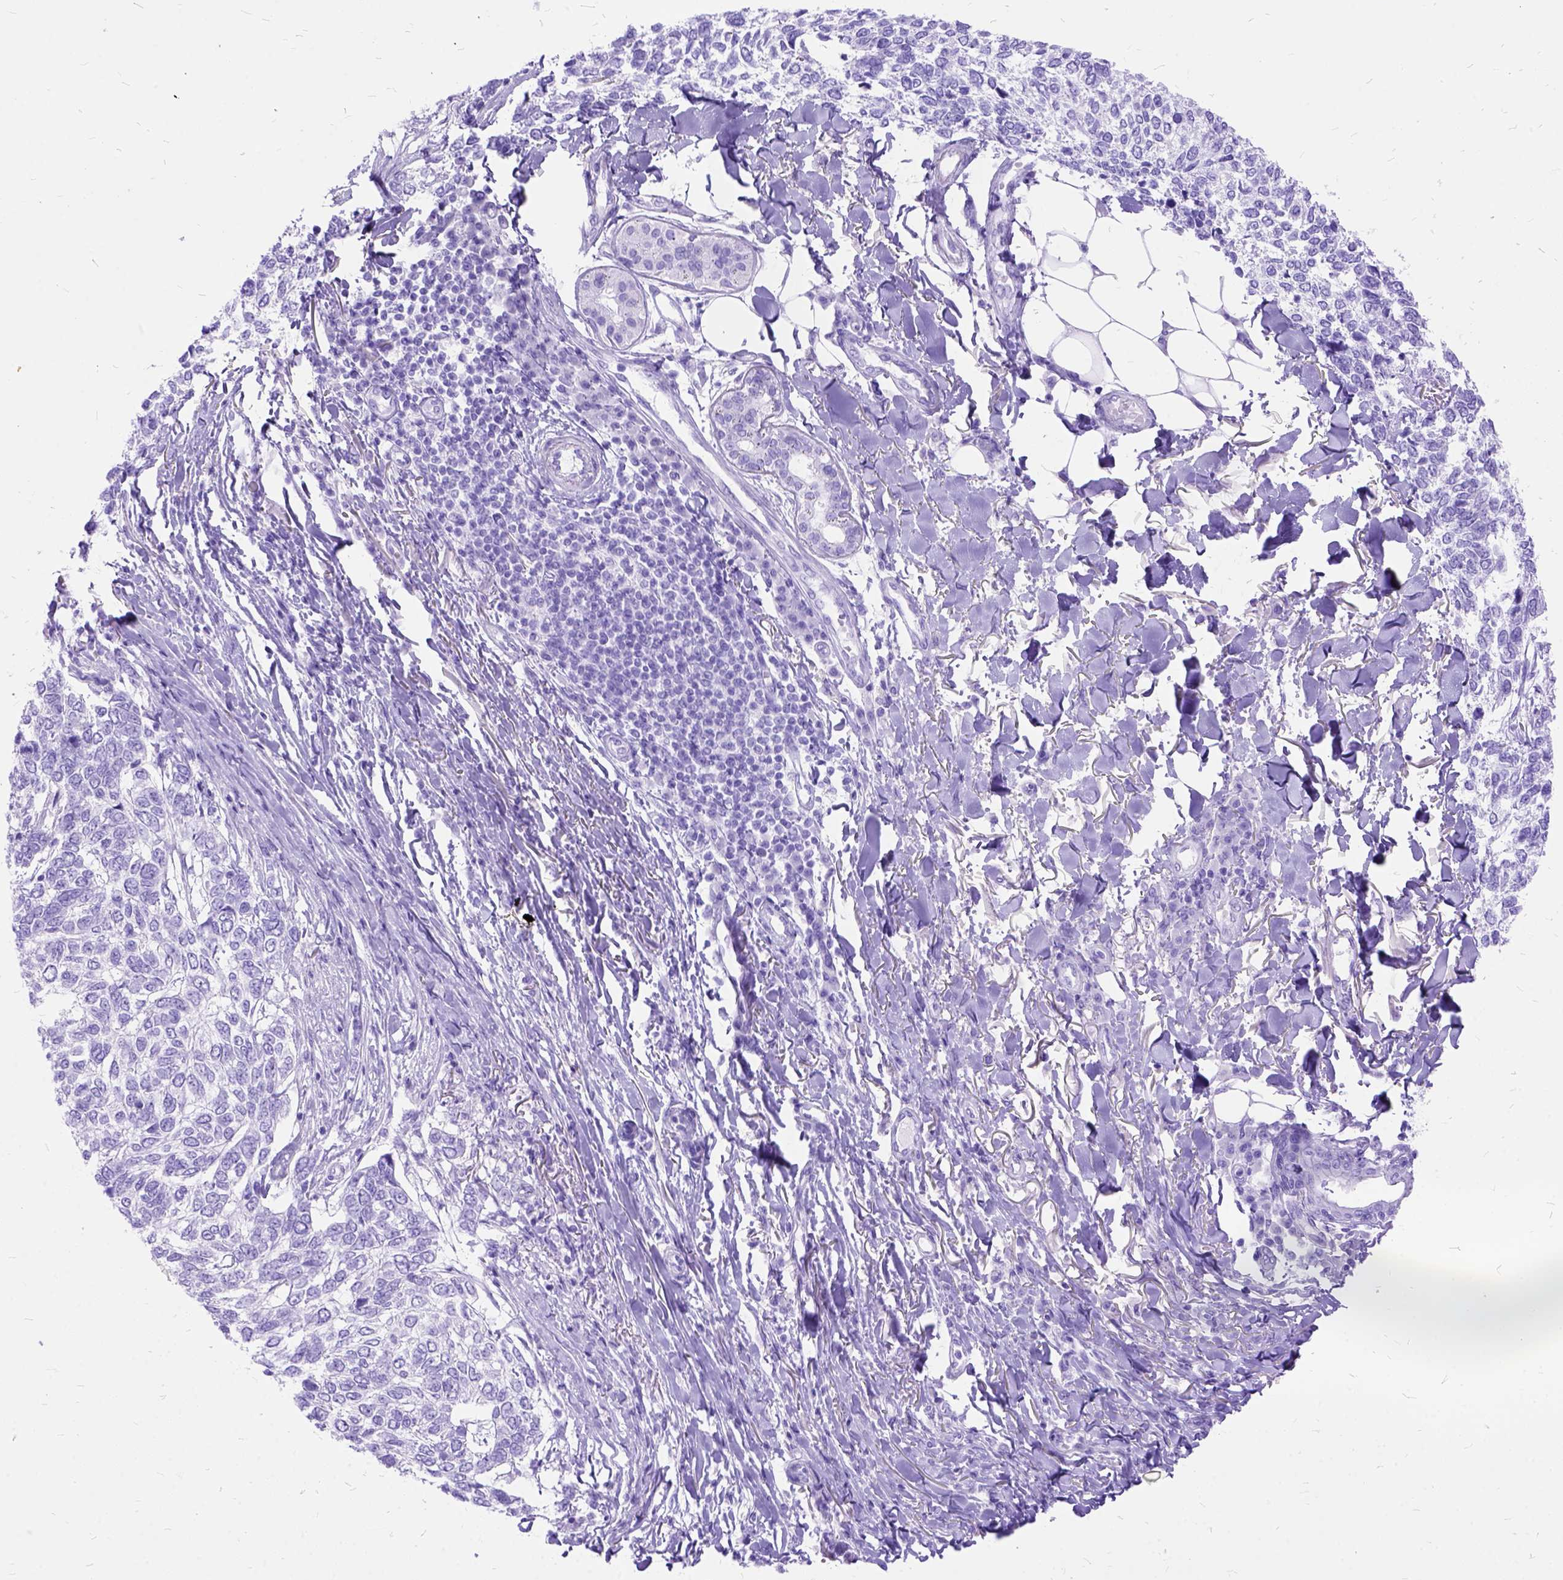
{"staining": {"intensity": "negative", "quantity": "none", "location": "none"}, "tissue": "skin cancer", "cell_type": "Tumor cells", "image_type": "cancer", "snomed": [{"axis": "morphology", "description": "Basal cell carcinoma"}, {"axis": "topography", "description": "Skin"}], "caption": "DAB immunohistochemical staining of human skin cancer displays no significant positivity in tumor cells.", "gene": "DNAH2", "patient": {"sex": "female", "age": 65}}